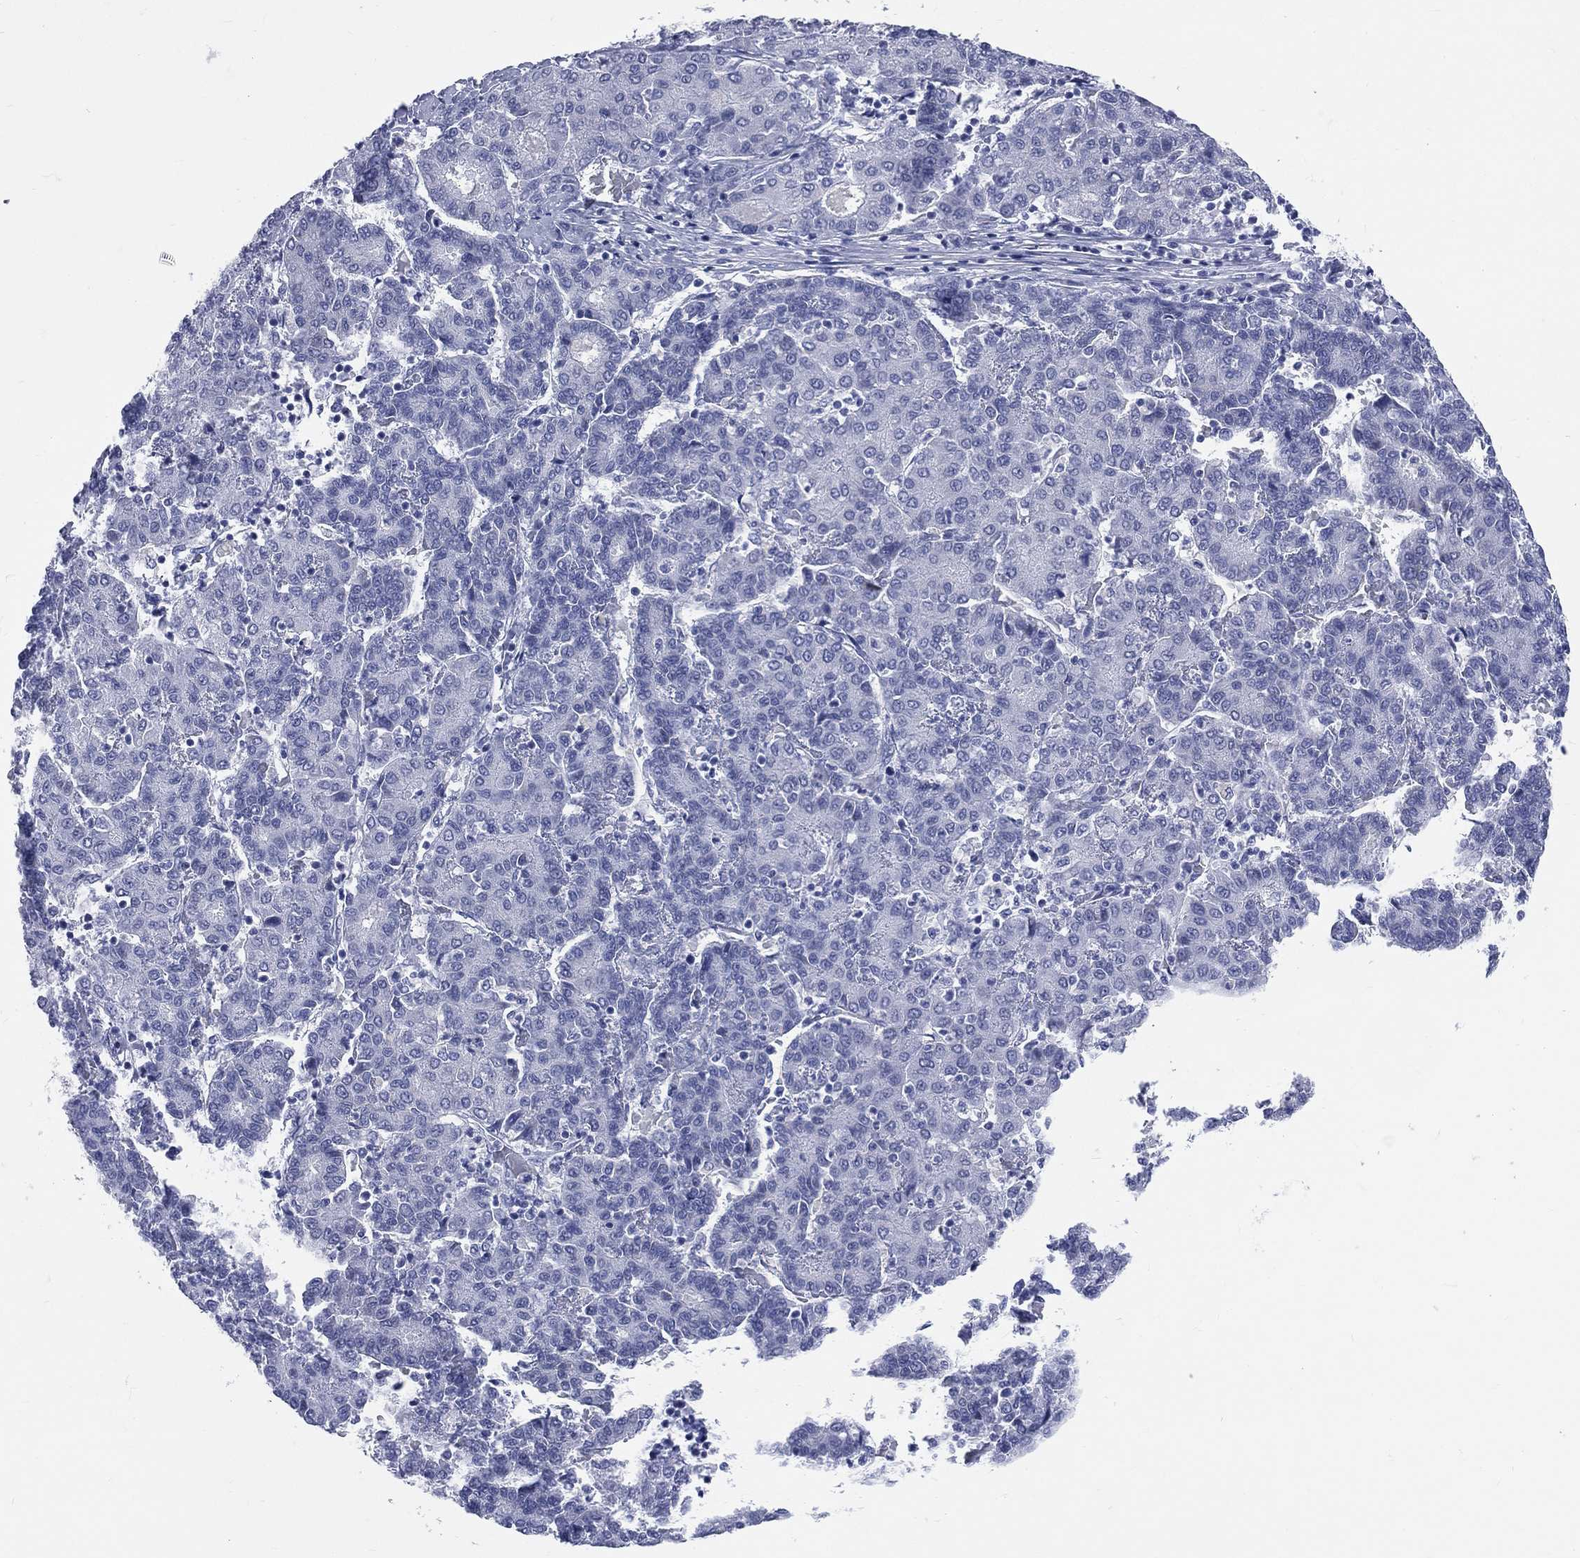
{"staining": {"intensity": "negative", "quantity": "none", "location": "none"}, "tissue": "liver cancer", "cell_type": "Tumor cells", "image_type": "cancer", "snomed": [{"axis": "morphology", "description": "Carcinoma, Hepatocellular, NOS"}, {"axis": "topography", "description": "Liver"}], "caption": "High power microscopy micrograph of an IHC image of liver hepatocellular carcinoma, revealing no significant expression in tumor cells.", "gene": "MLLT10", "patient": {"sex": "male", "age": 65}}